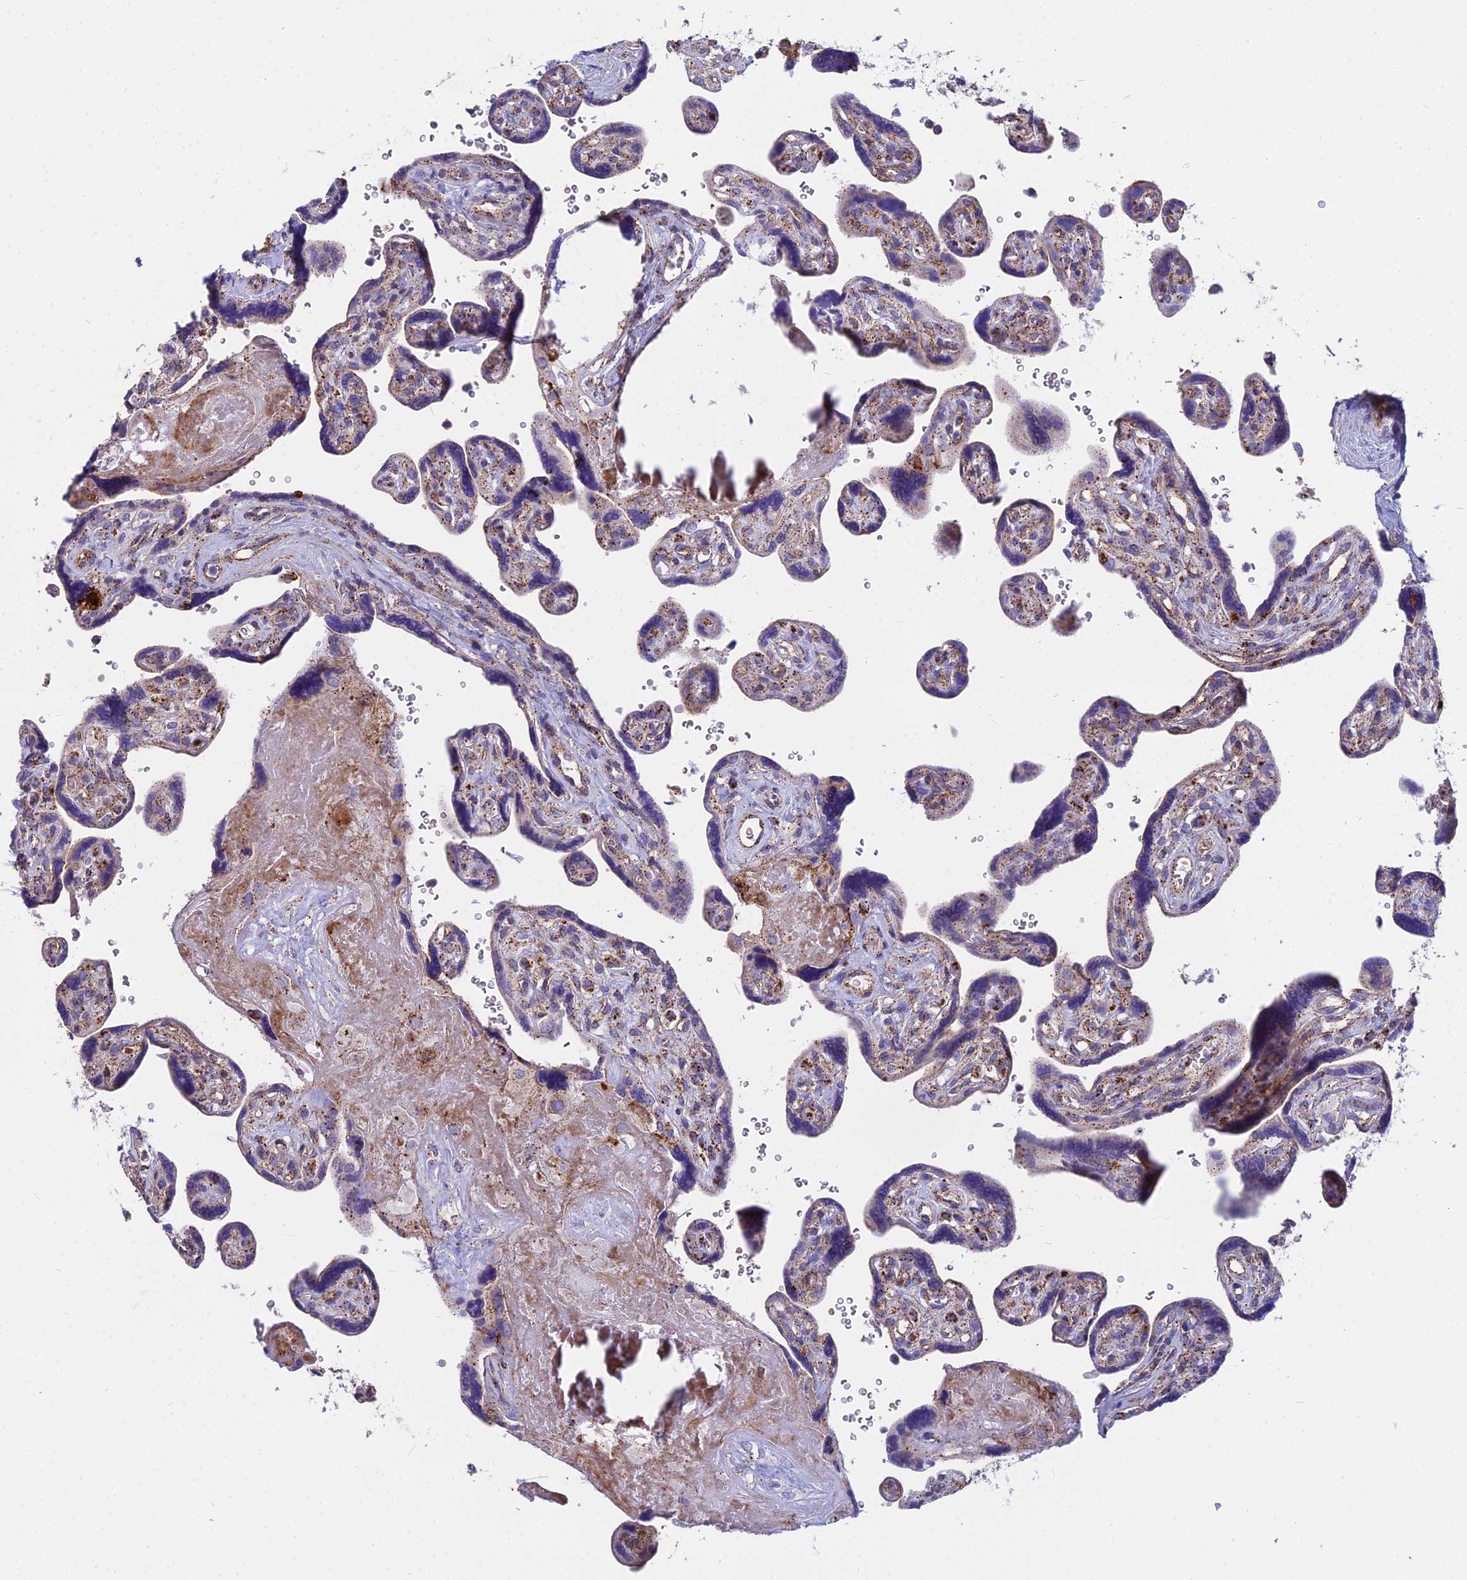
{"staining": {"intensity": "moderate", "quantity": "<25%", "location": "cytoplasmic/membranous"}, "tissue": "placenta", "cell_type": "Decidual cells", "image_type": "normal", "snomed": [{"axis": "morphology", "description": "Normal tissue, NOS"}, {"axis": "topography", "description": "Placenta"}], "caption": "This image exhibits normal placenta stained with immunohistochemistry (IHC) to label a protein in brown. The cytoplasmic/membranous of decidual cells show moderate positivity for the protein. Nuclei are counter-stained blue.", "gene": "FRMPD1", "patient": {"sex": "female", "age": 39}}